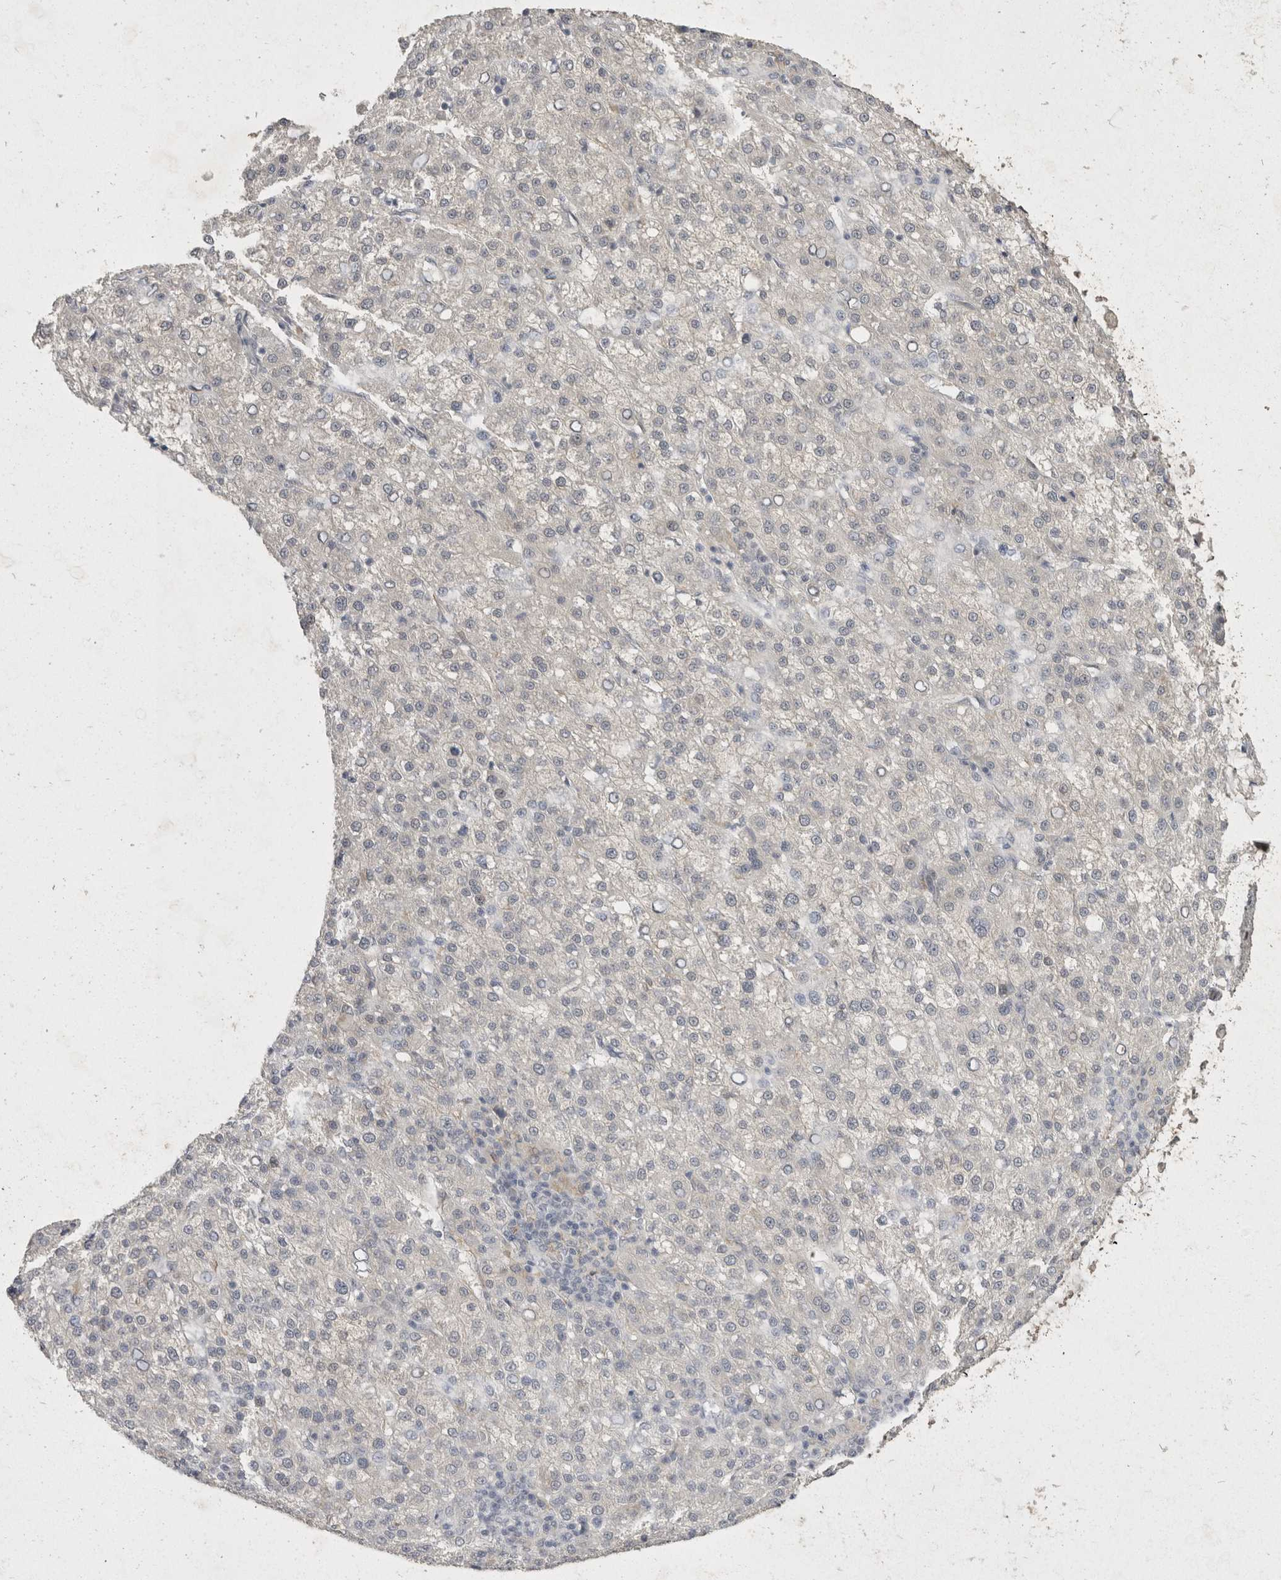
{"staining": {"intensity": "negative", "quantity": "none", "location": "none"}, "tissue": "liver cancer", "cell_type": "Tumor cells", "image_type": "cancer", "snomed": [{"axis": "morphology", "description": "Carcinoma, Hepatocellular, NOS"}, {"axis": "topography", "description": "Liver"}], "caption": "Immunohistochemical staining of human liver cancer (hepatocellular carcinoma) reveals no significant expression in tumor cells. (DAB (3,3'-diaminobenzidine) immunohistochemistry, high magnification).", "gene": "TOM1L2", "patient": {"sex": "female", "age": 58}}